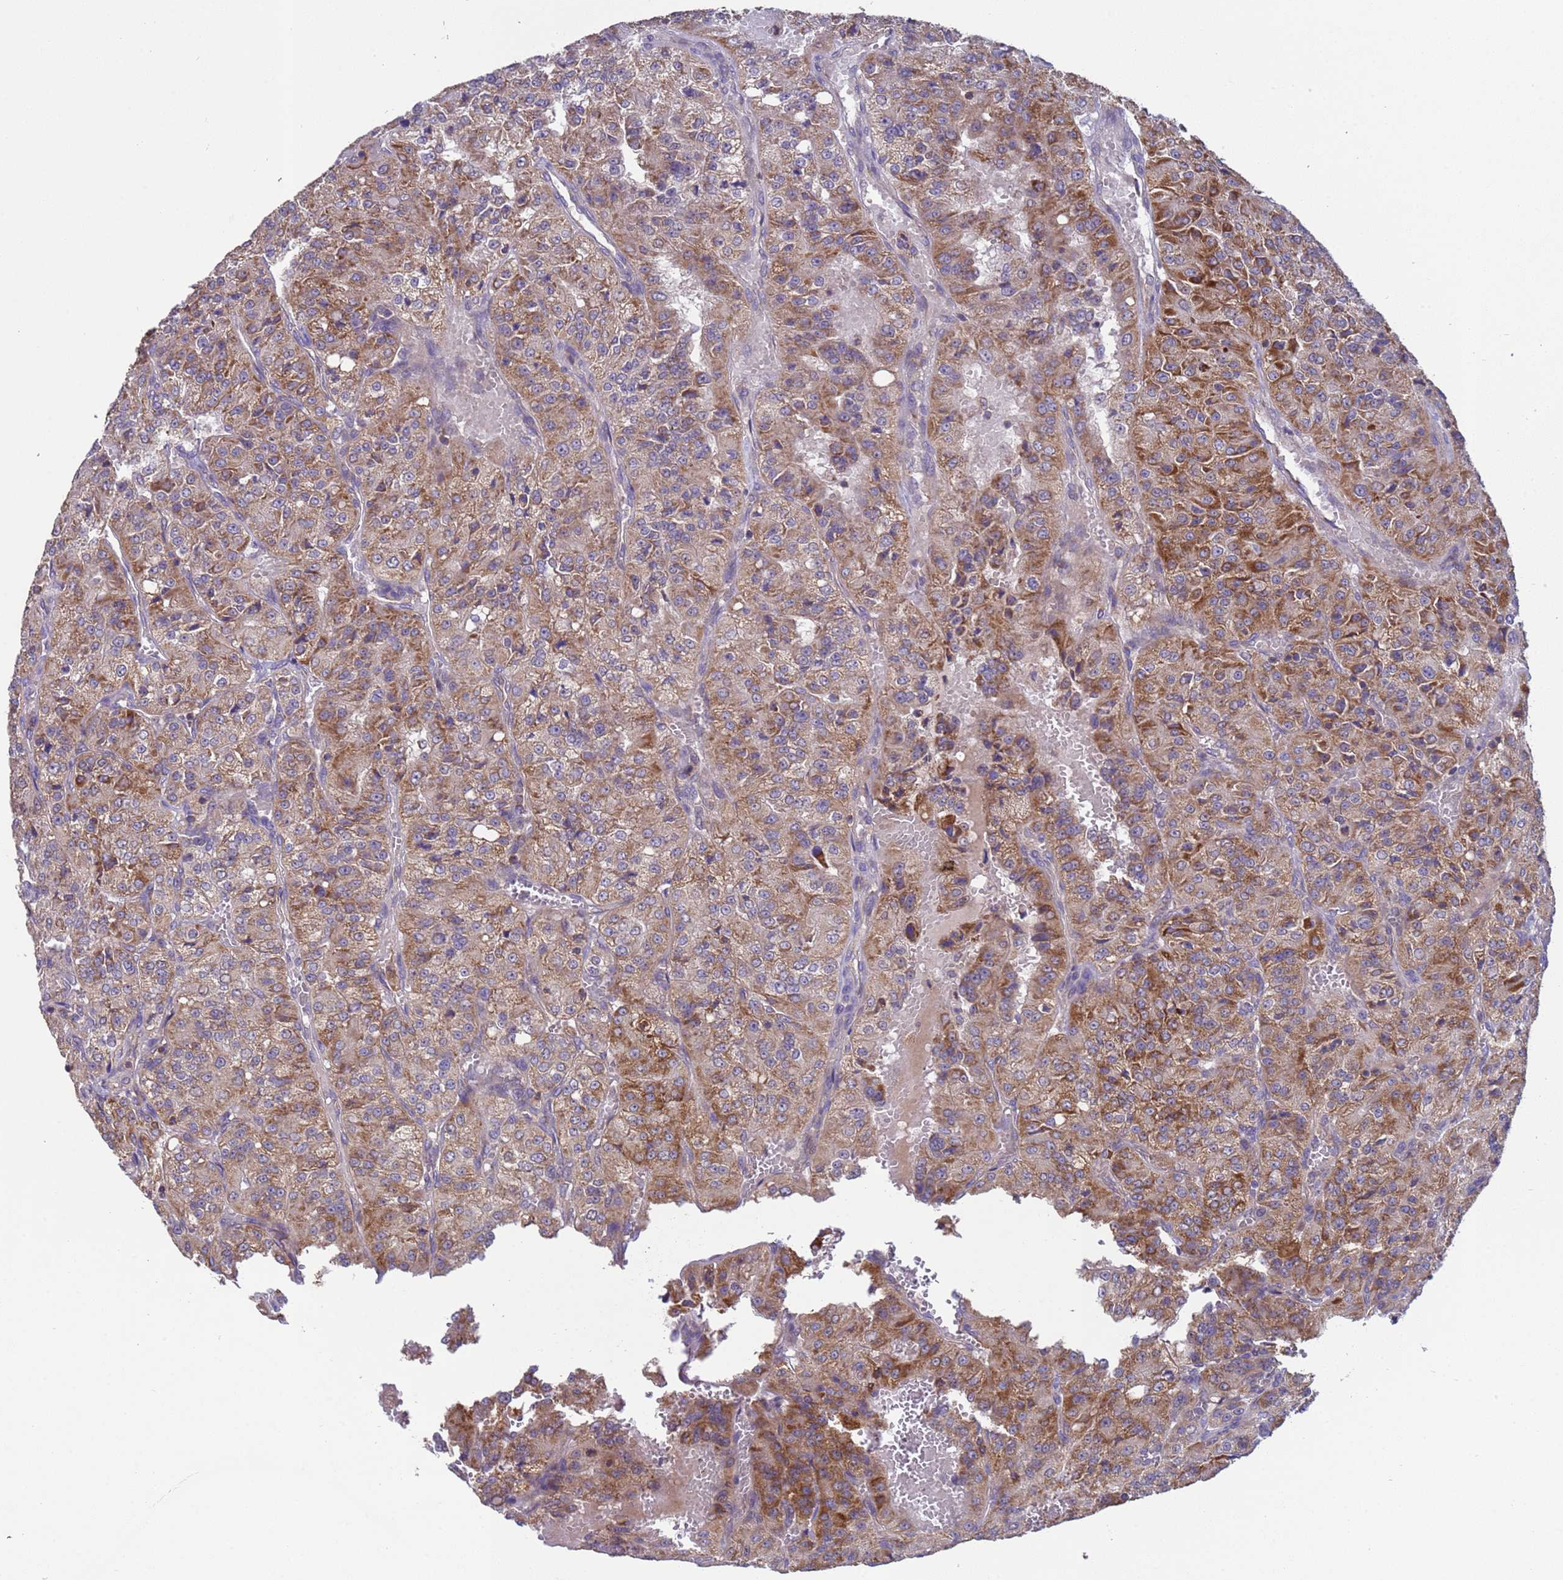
{"staining": {"intensity": "moderate", "quantity": ">75%", "location": "cytoplasmic/membranous"}, "tissue": "renal cancer", "cell_type": "Tumor cells", "image_type": "cancer", "snomed": [{"axis": "morphology", "description": "Adenocarcinoma, NOS"}, {"axis": "topography", "description": "Kidney"}], "caption": "A medium amount of moderate cytoplasmic/membranous staining is identified in about >75% of tumor cells in renal cancer tissue.", "gene": "ACAD8", "patient": {"sex": "female", "age": 63}}